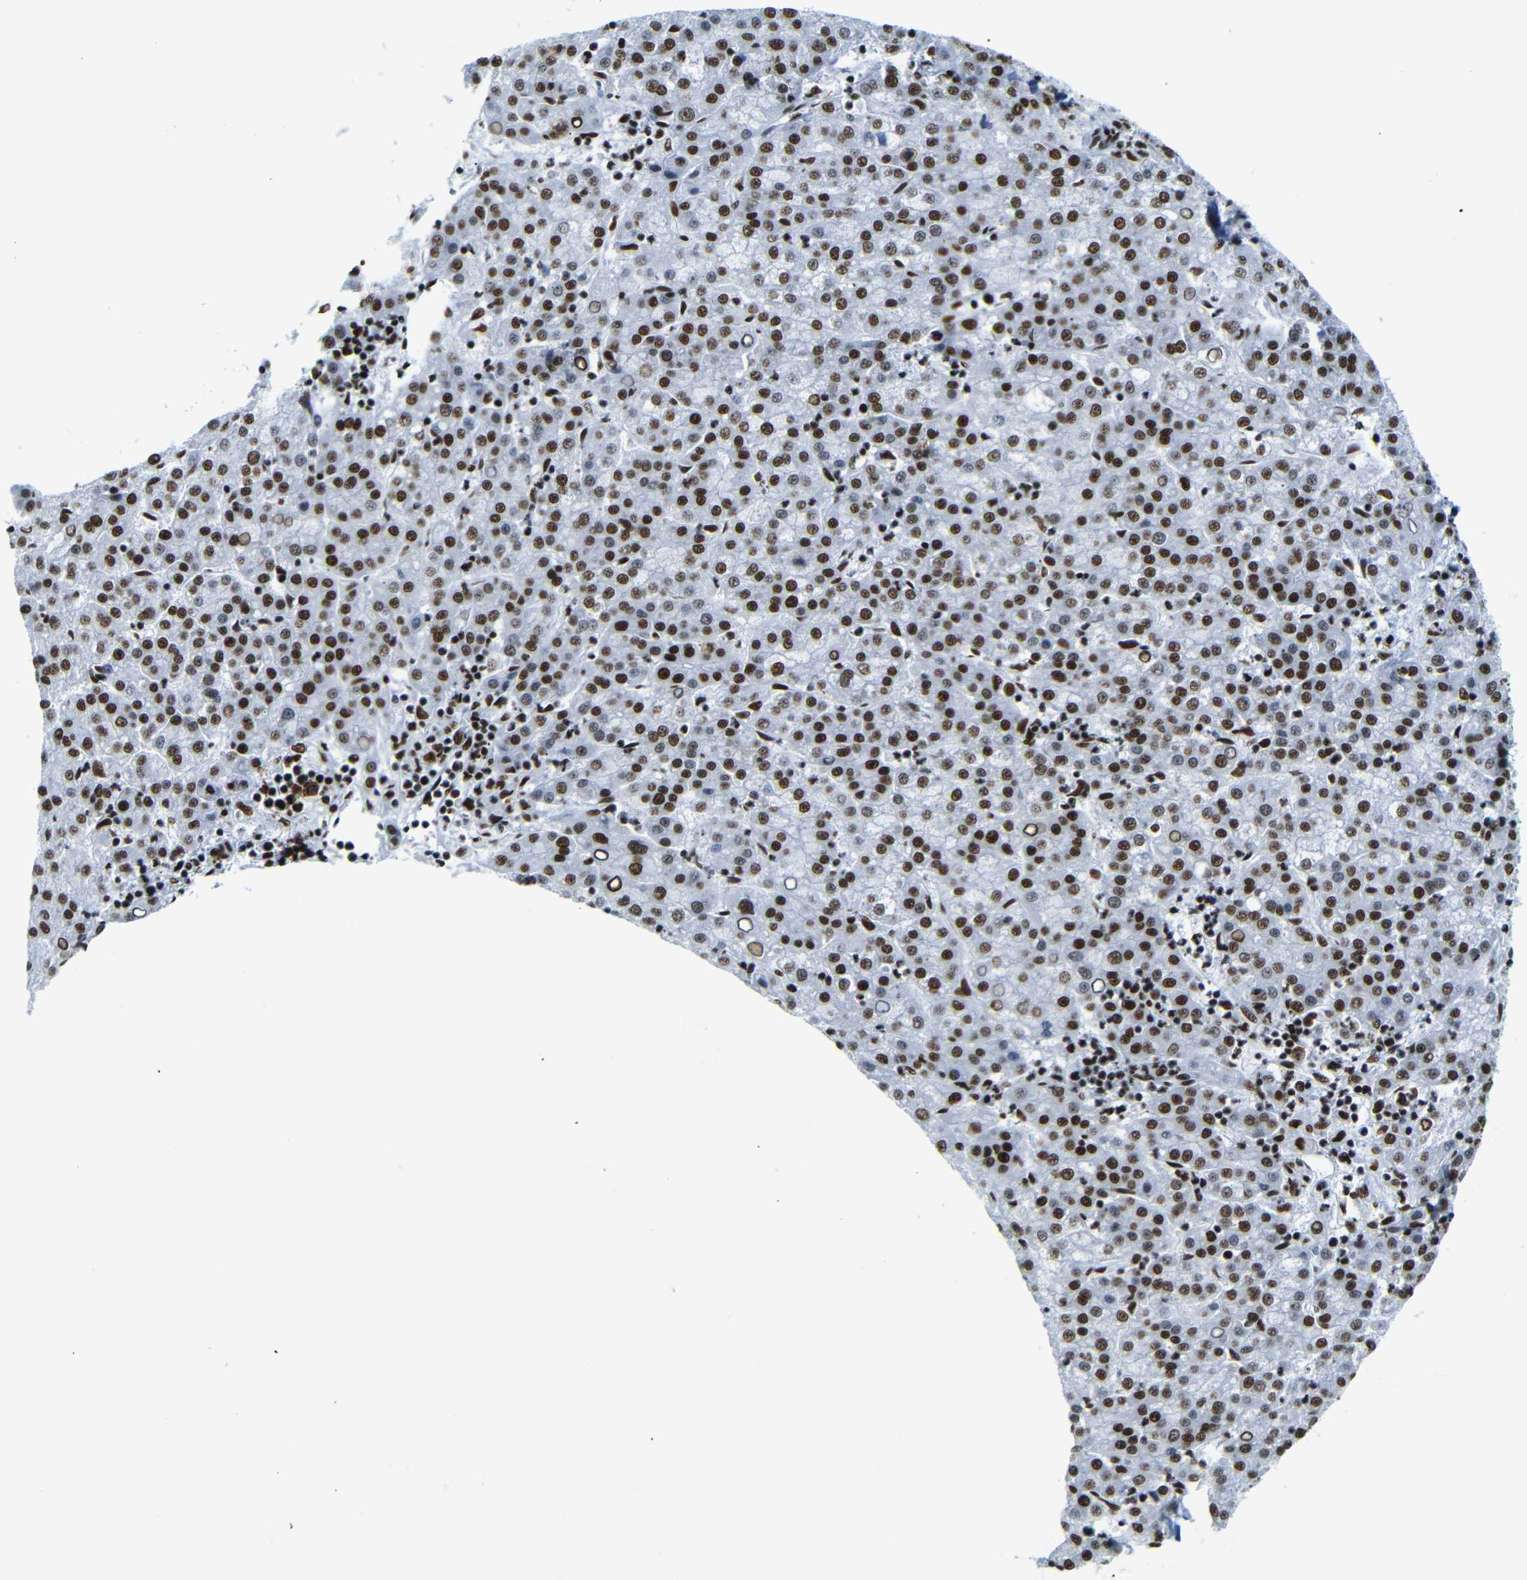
{"staining": {"intensity": "strong", "quantity": ">75%", "location": "nuclear"}, "tissue": "liver cancer", "cell_type": "Tumor cells", "image_type": "cancer", "snomed": [{"axis": "morphology", "description": "Carcinoma, Hepatocellular, NOS"}, {"axis": "topography", "description": "Liver"}], "caption": "There is high levels of strong nuclear expression in tumor cells of liver hepatocellular carcinoma, as demonstrated by immunohistochemical staining (brown color).", "gene": "TRA2B", "patient": {"sex": "female", "age": 58}}